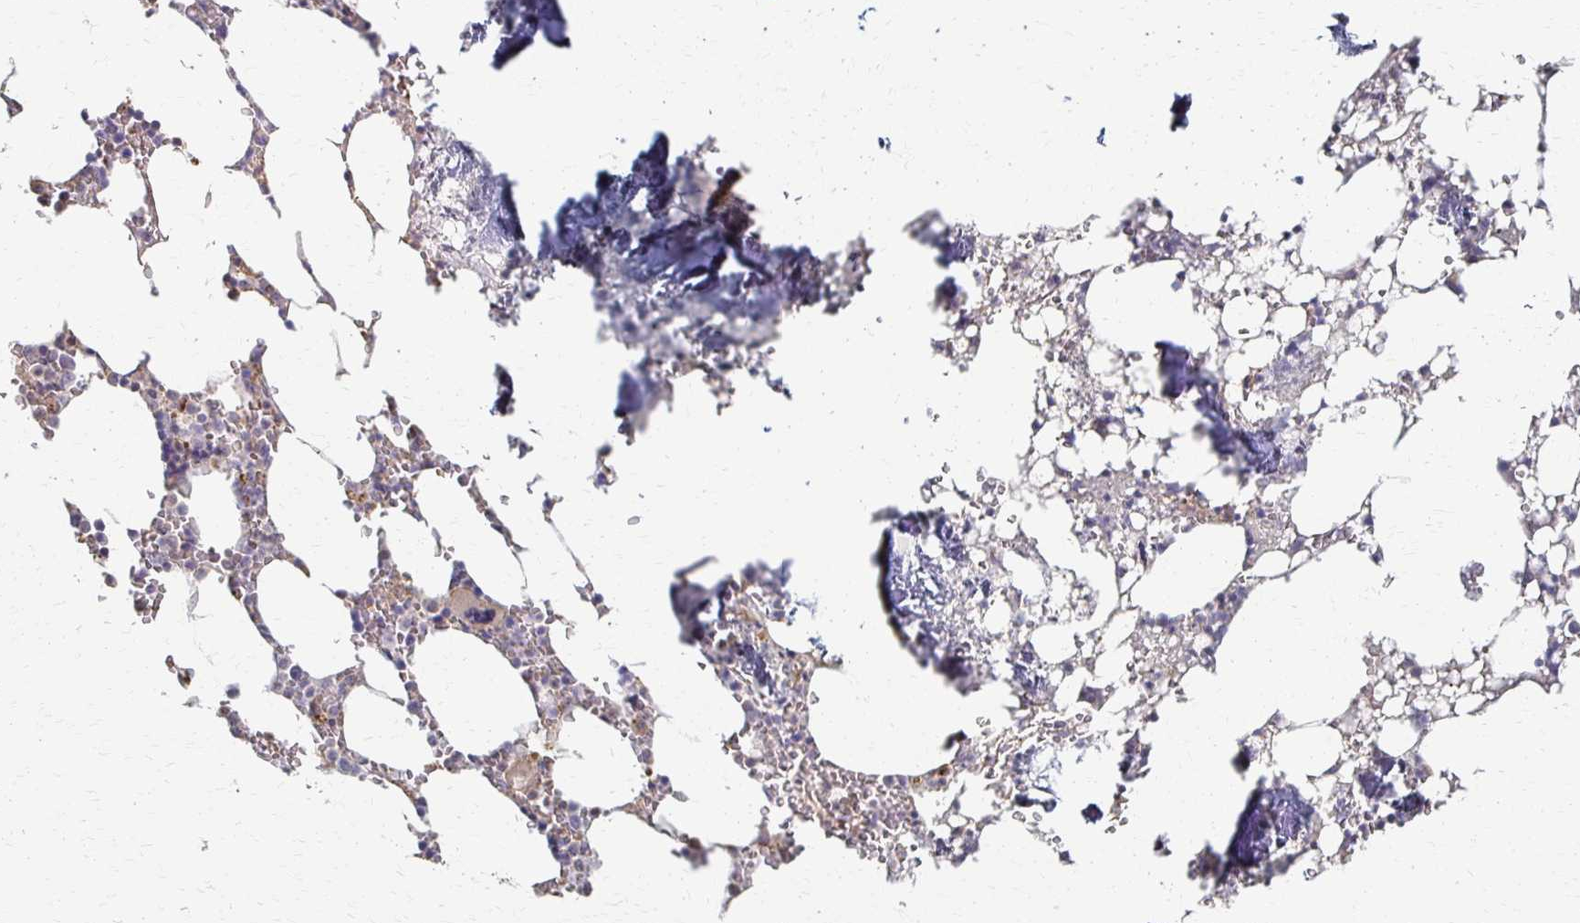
{"staining": {"intensity": "weak", "quantity": "<25%", "location": "cytoplasmic/membranous"}, "tissue": "bone marrow", "cell_type": "Hematopoietic cells", "image_type": "normal", "snomed": [{"axis": "morphology", "description": "Normal tissue, NOS"}, {"axis": "topography", "description": "Bone marrow"}], "caption": "Immunohistochemistry (IHC) micrograph of benign bone marrow stained for a protein (brown), which shows no expression in hematopoietic cells. (DAB (3,3'-diaminobenzidine) IHC with hematoxylin counter stain).", "gene": "C1QTNF7", "patient": {"sex": "male", "age": 64}}